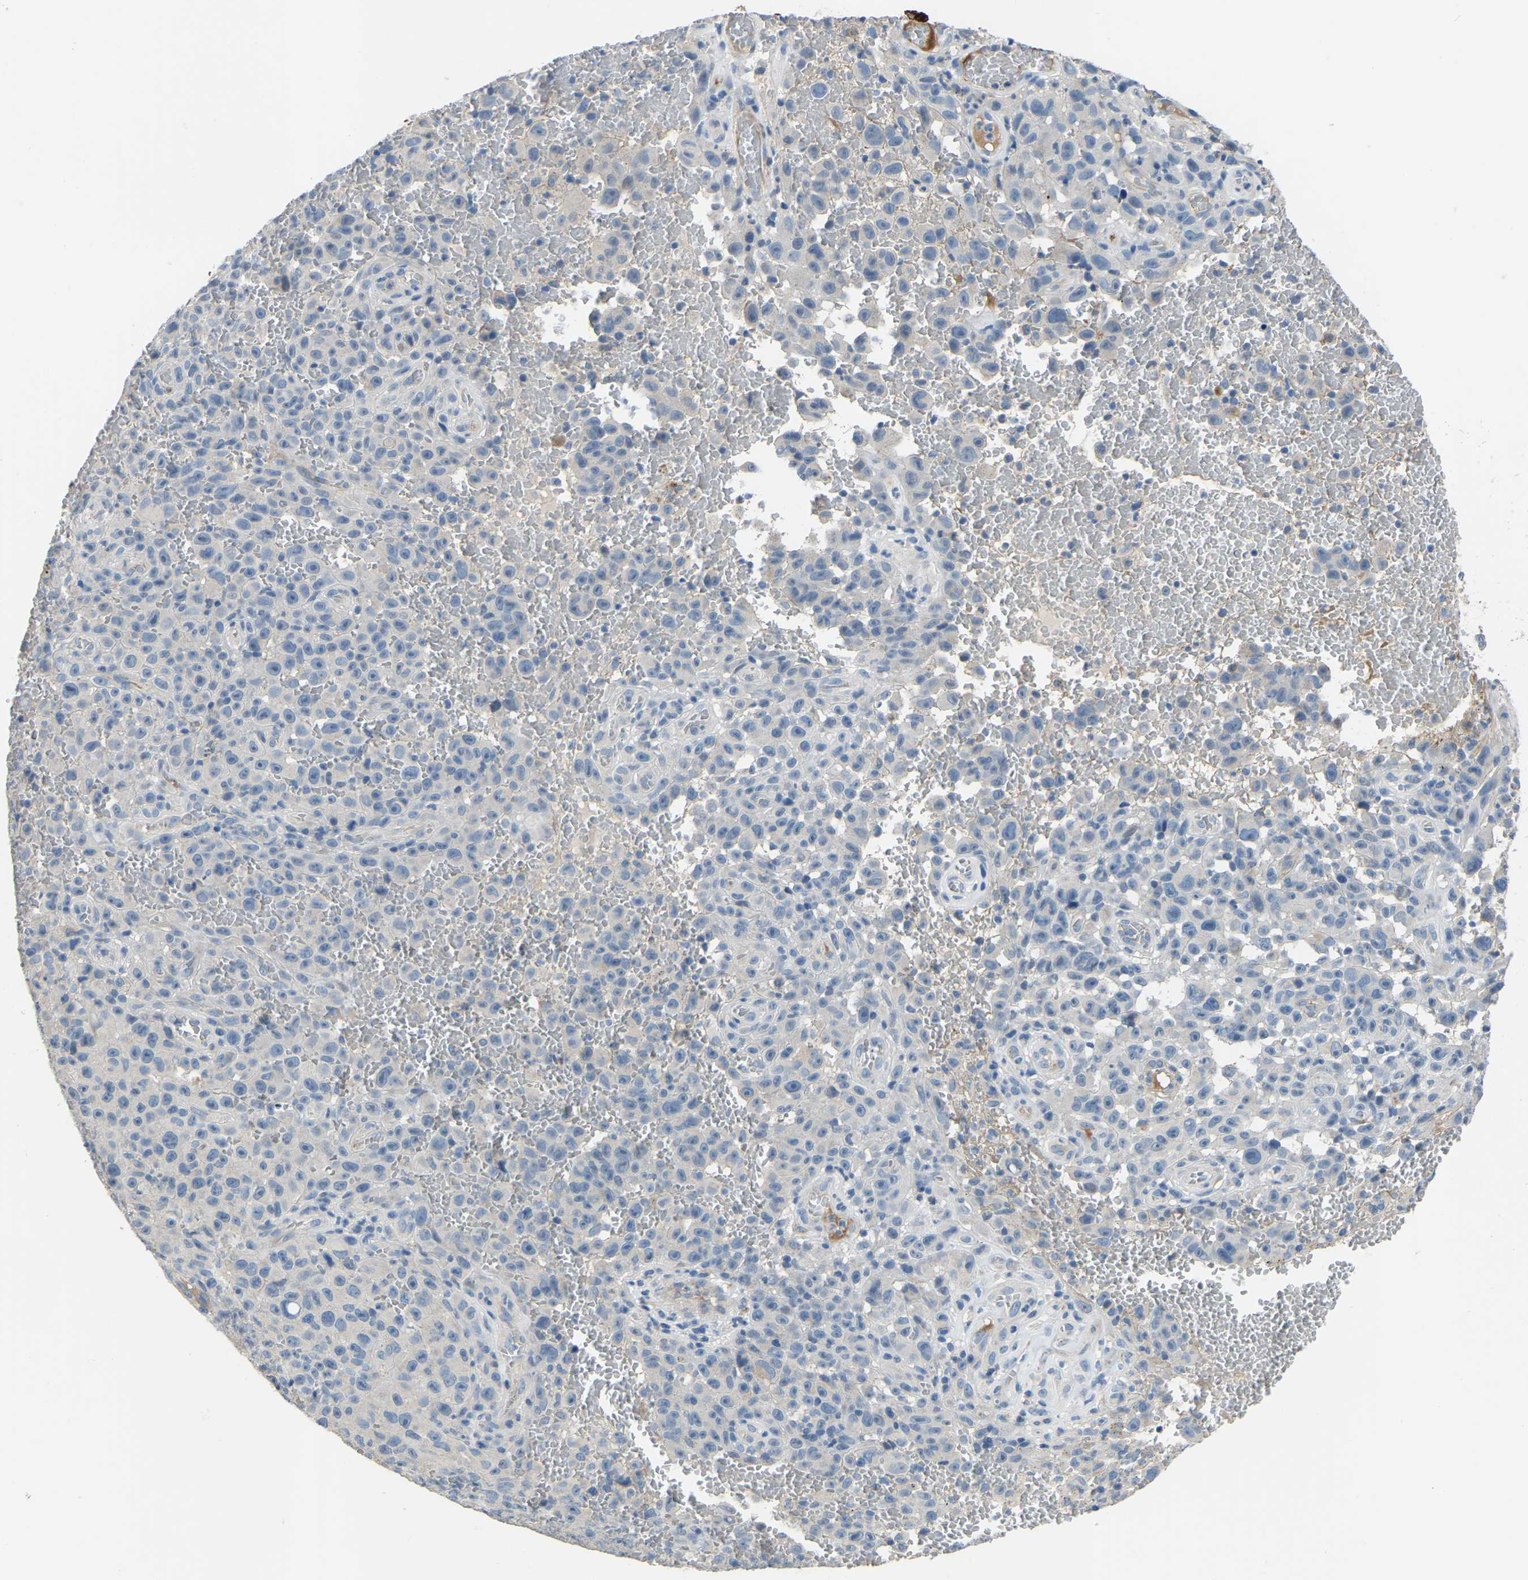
{"staining": {"intensity": "negative", "quantity": "none", "location": "none"}, "tissue": "melanoma", "cell_type": "Tumor cells", "image_type": "cancer", "snomed": [{"axis": "morphology", "description": "Malignant melanoma, NOS"}, {"axis": "topography", "description": "Skin"}], "caption": "An immunohistochemistry (IHC) histopathology image of melanoma is shown. There is no staining in tumor cells of melanoma.", "gene": "HIGD2B", "patient": {"sex": "female", "age": 82}}